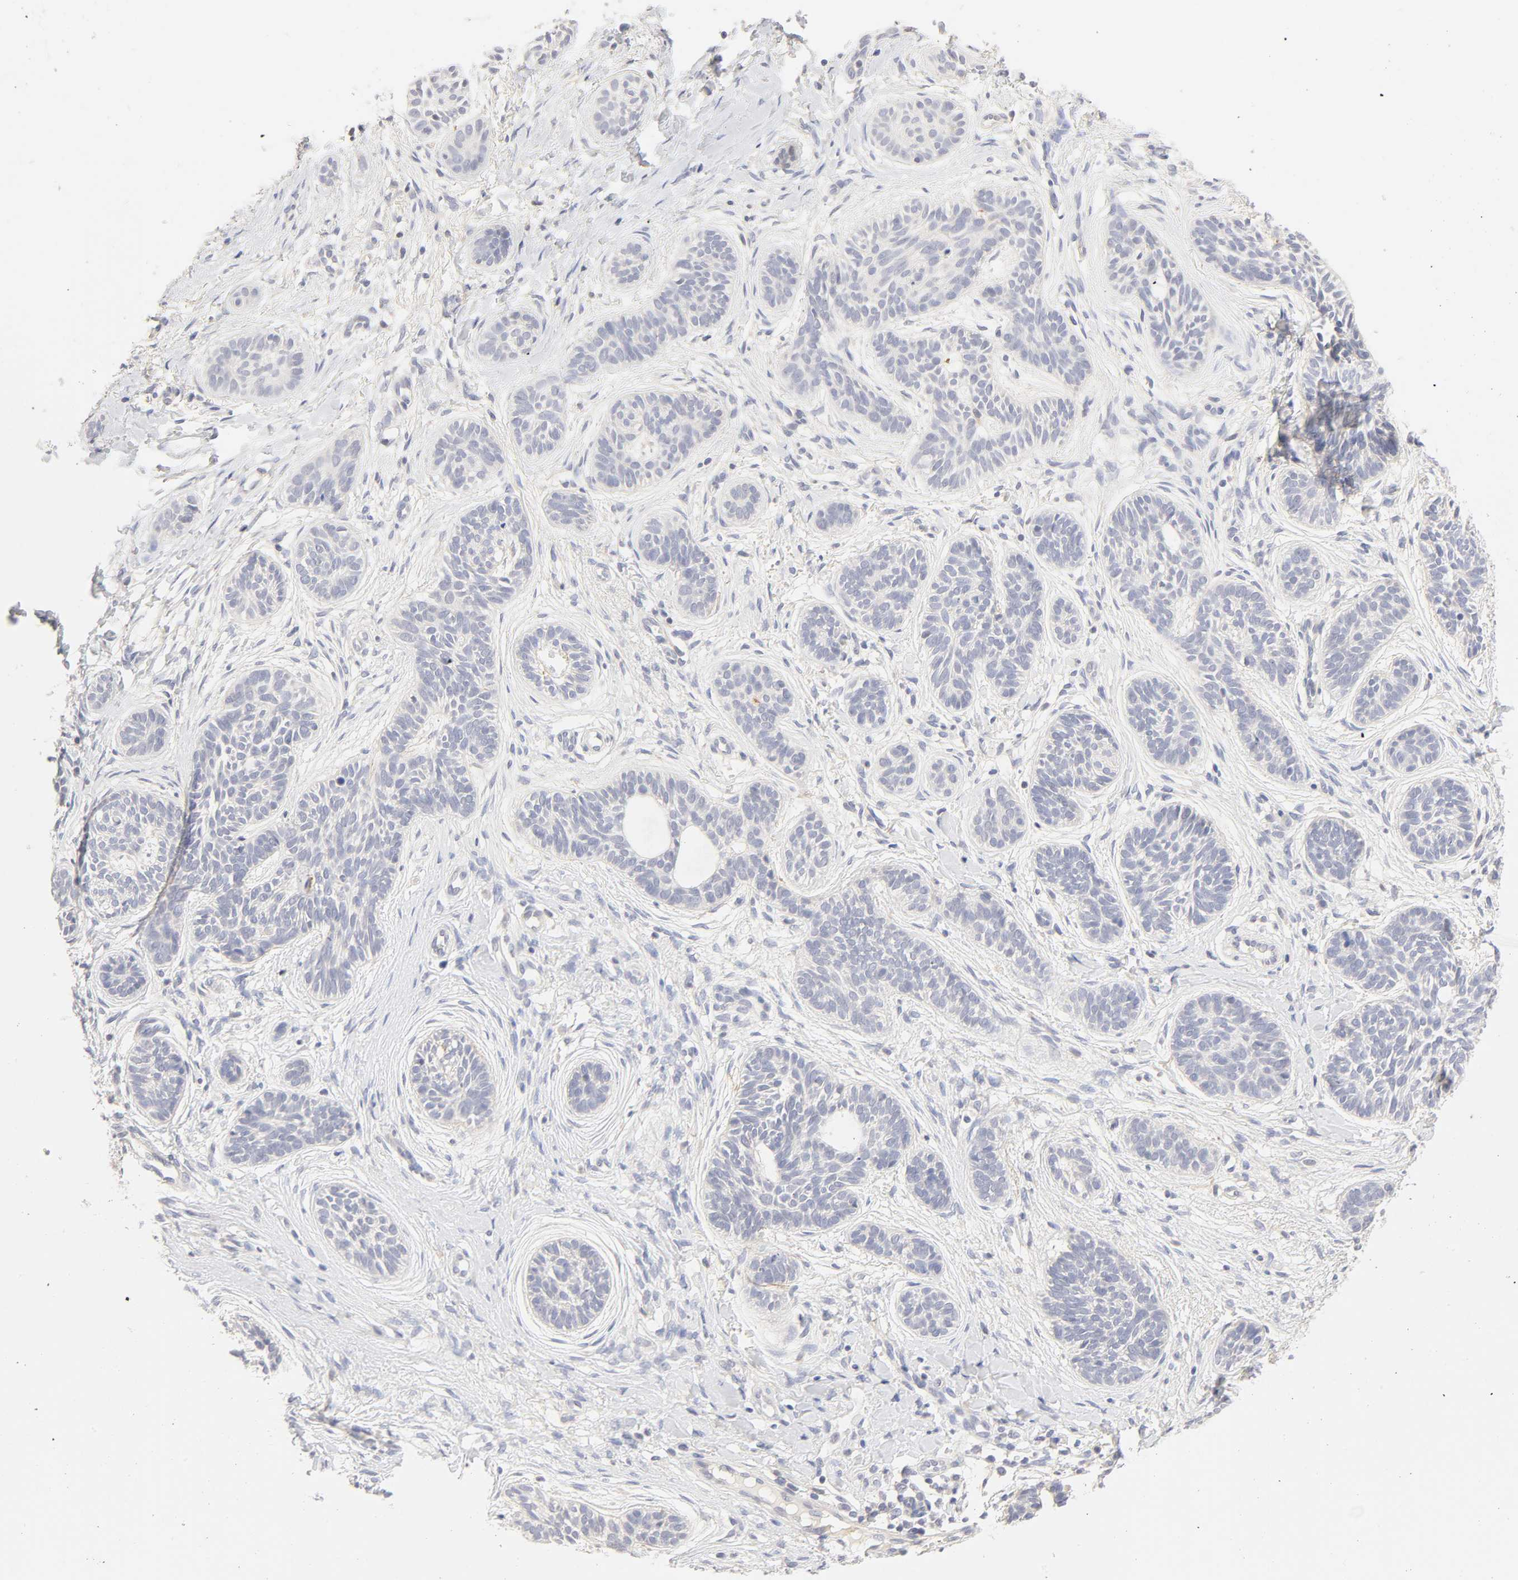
{"staining": {"intensity": "negative", "quantity": "none", "location": "none"}, "tissue": "skin cancer", "cell_type": "Tumor cells", "image_type": "cancer", "snomed": [{"axis": "morphology", "description": "Normal tissue, NOS"}, {"axis": "morphology", "description": "Basal cell carcinoma"}, {"axis": "topography", "description": "Skin"}], "caption": "Tumor cells show no significant protein staining in basal cell carcinoma (skin).", "gene": "CYP4B1", "patient": {"sex": "male", "age": 63}}